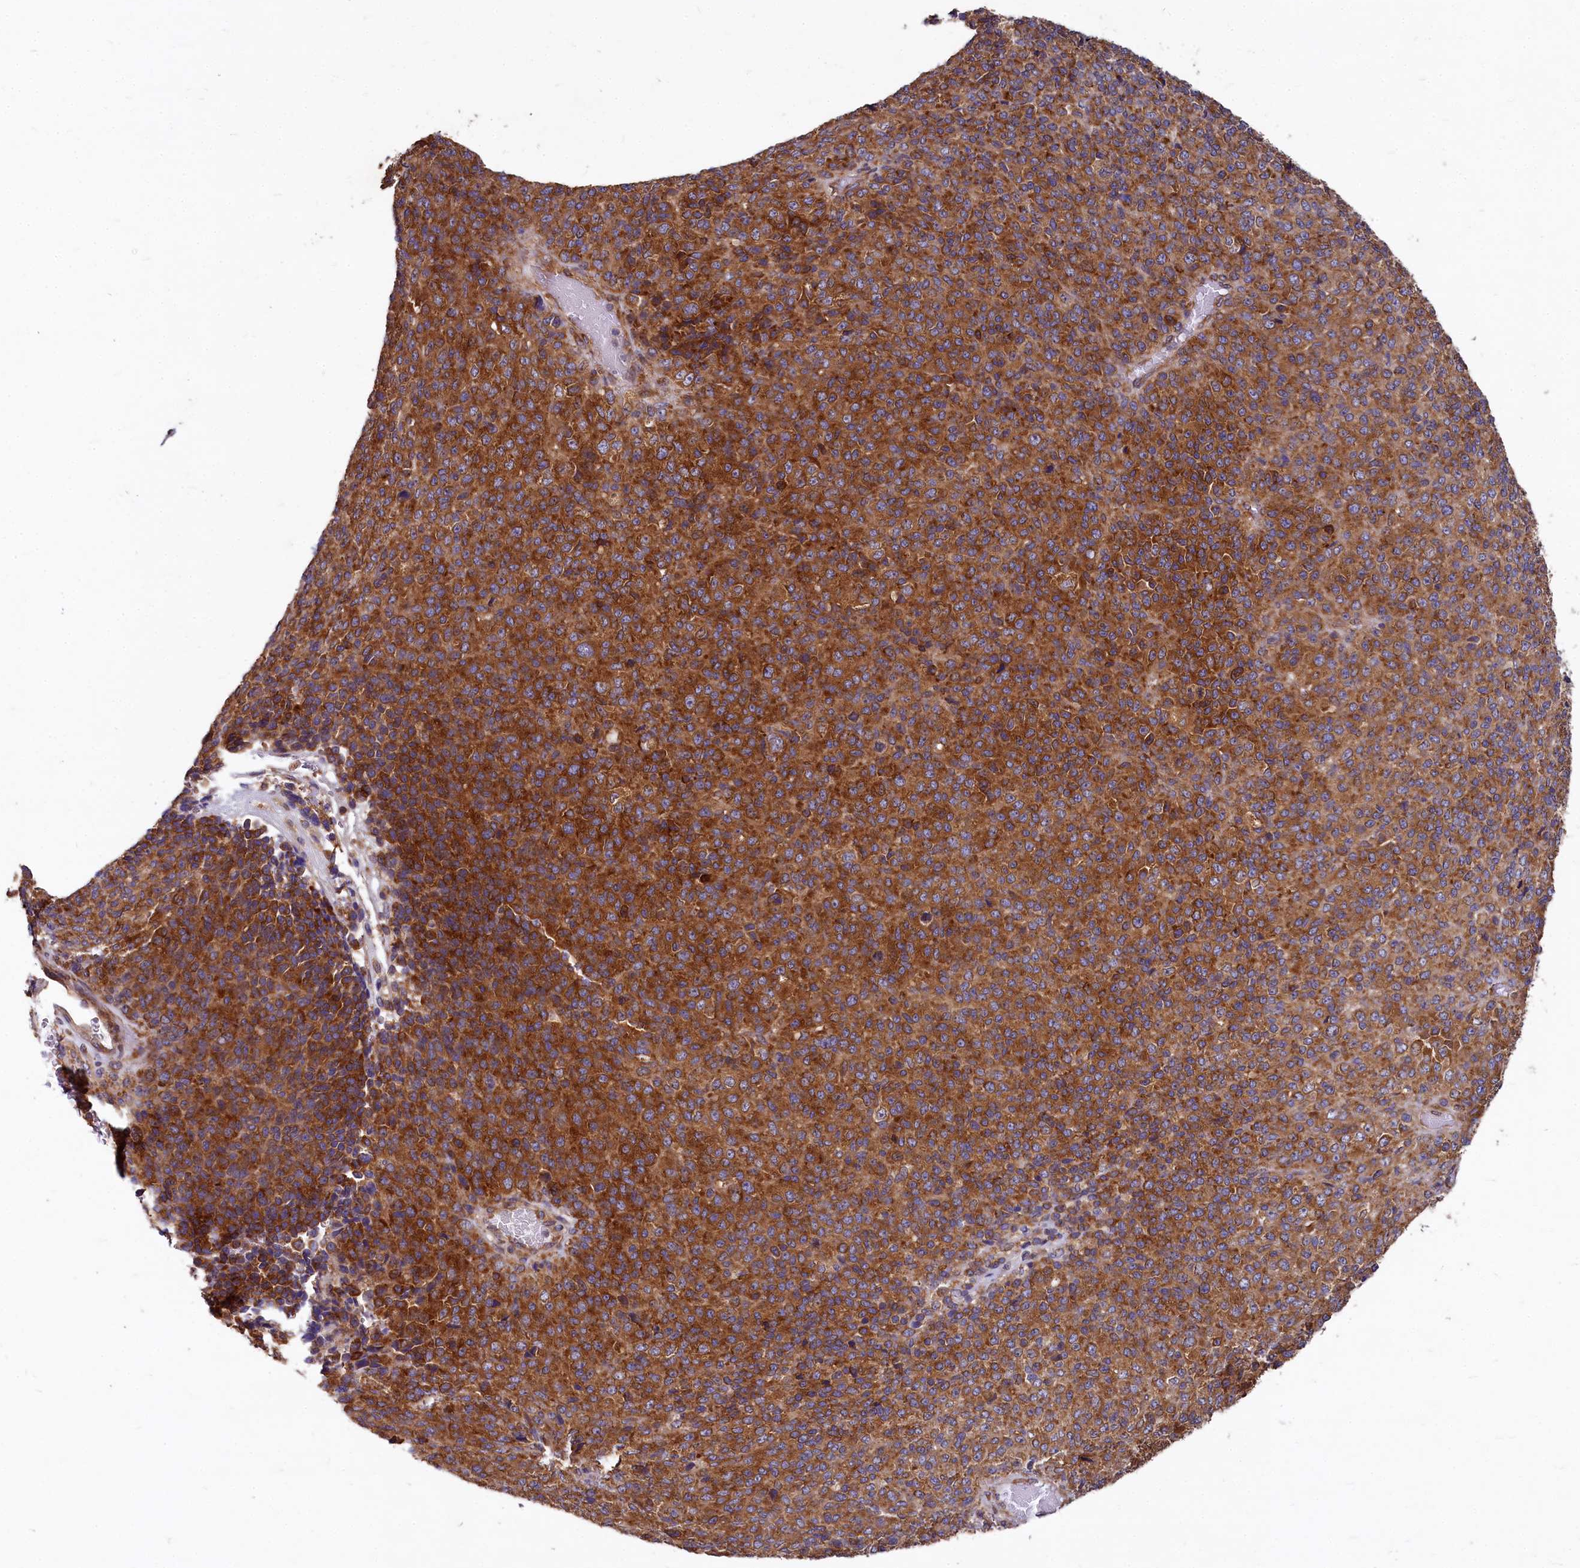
{"staining": {"intensity": "strong", "quantity": ">75%", "location": "cytoplasmic/membranous"}, "tissue": "melanoma", "cell_type": "Tumor cells", "image_type": "cancer", "snomed": [{"axis": "morphology", "description": "Malignant melanoma, Metastatic site"}, {"axis": "topography", "description": "Brain"}], "caption": "Human malignant melanoma (metastatic site) stained with a protein marker reveals strong staining in tumor cells.", "gene": "EIF2B2", "patient": {"sex": "female", "age": 56}}